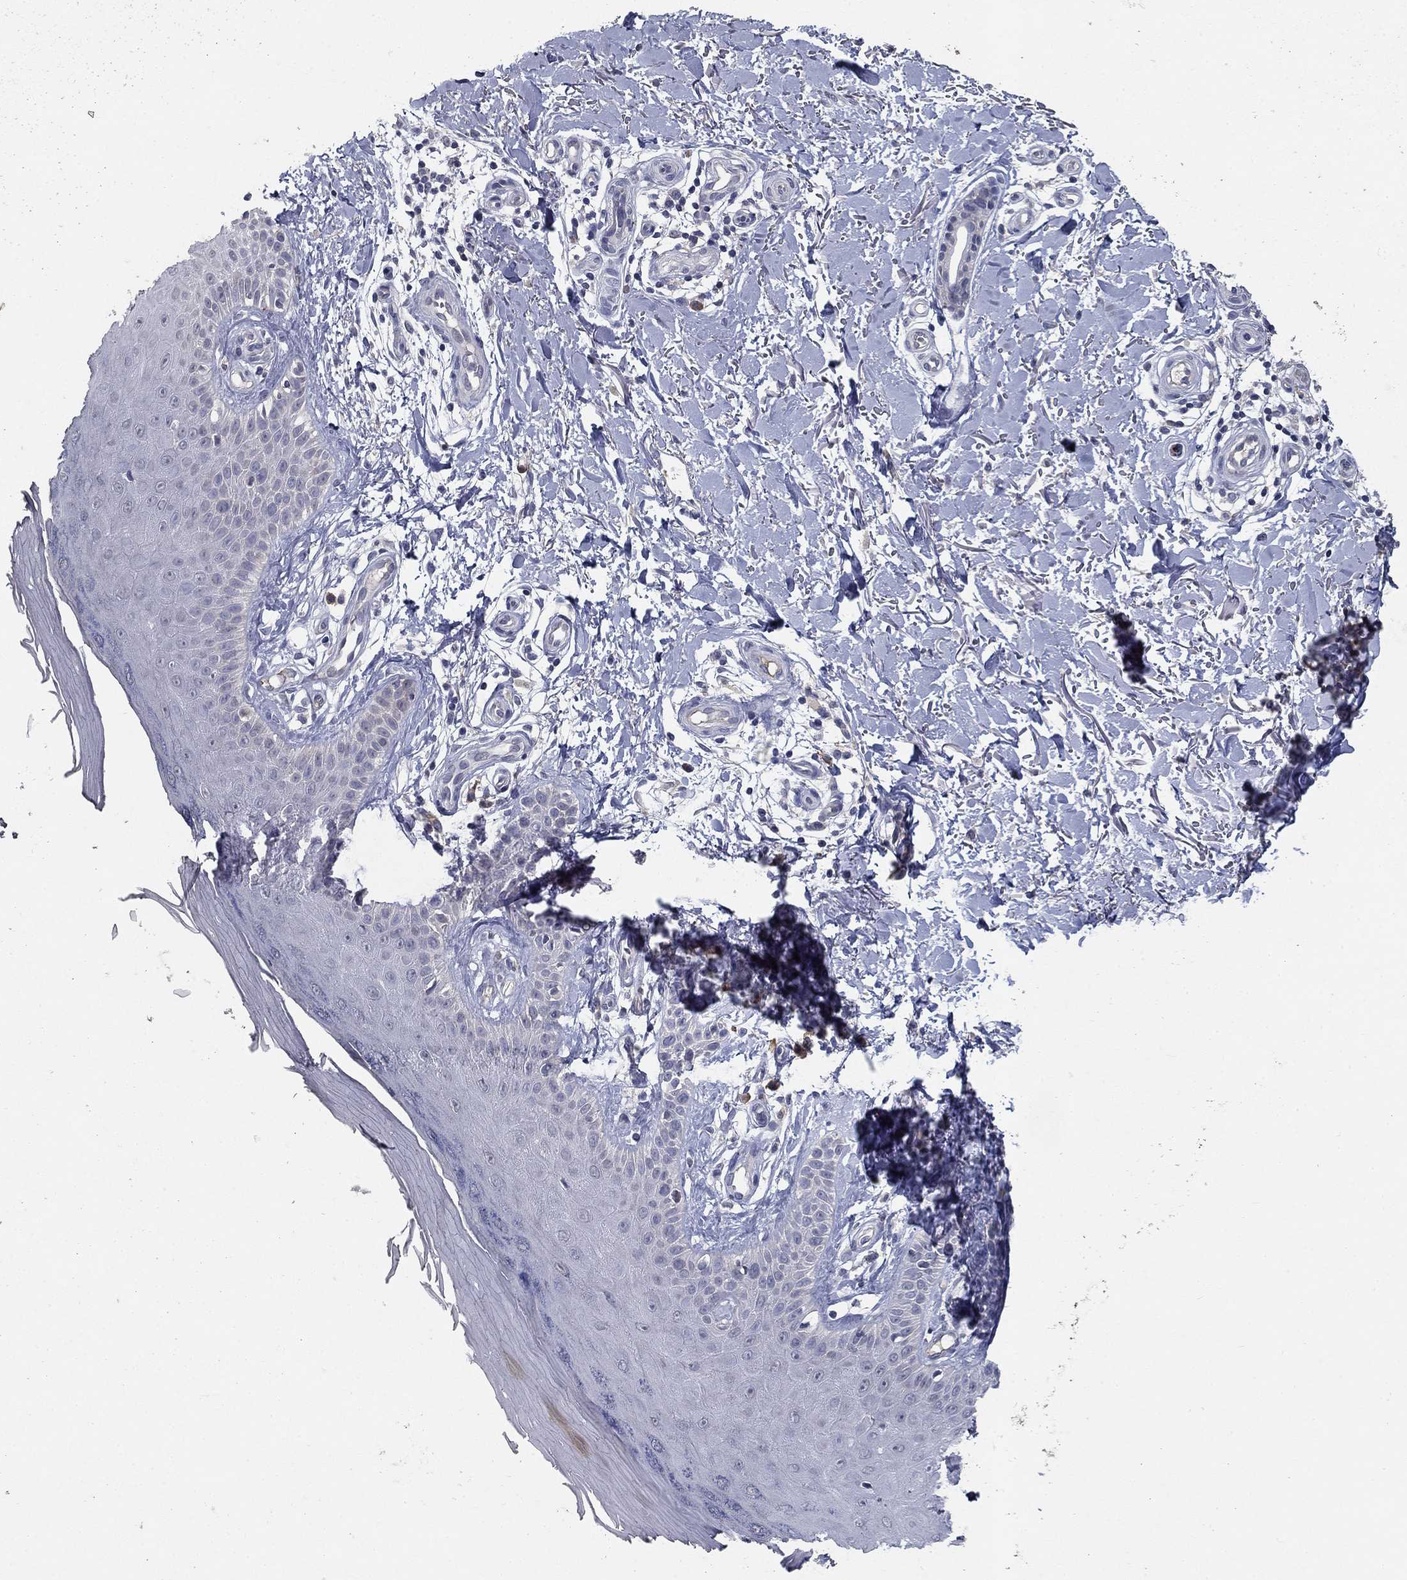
{"staining": {"intensity": "negative", "quantity": "none", "location": "none"}, "tissue": "skin", "cell_type": "Fibroblasts", "image_type": "normal", "snomed": [{"axis": "morphology", "description": "Normal tissue, NOS"}, {"axis": "morphology", "description": "Inflammation, NOS"}, {"axis": "morphology", "description": "Fibrosis, NOS"}, {"axis": "topography", "description": "Skin"}], "caption": "A high-resolution histopathology image shows IHC staining of unremarkable skin, which reveals no significant expression in fibroblasts.", "gene": "CD274", "patient": {"sex": "male", "age": 71}}